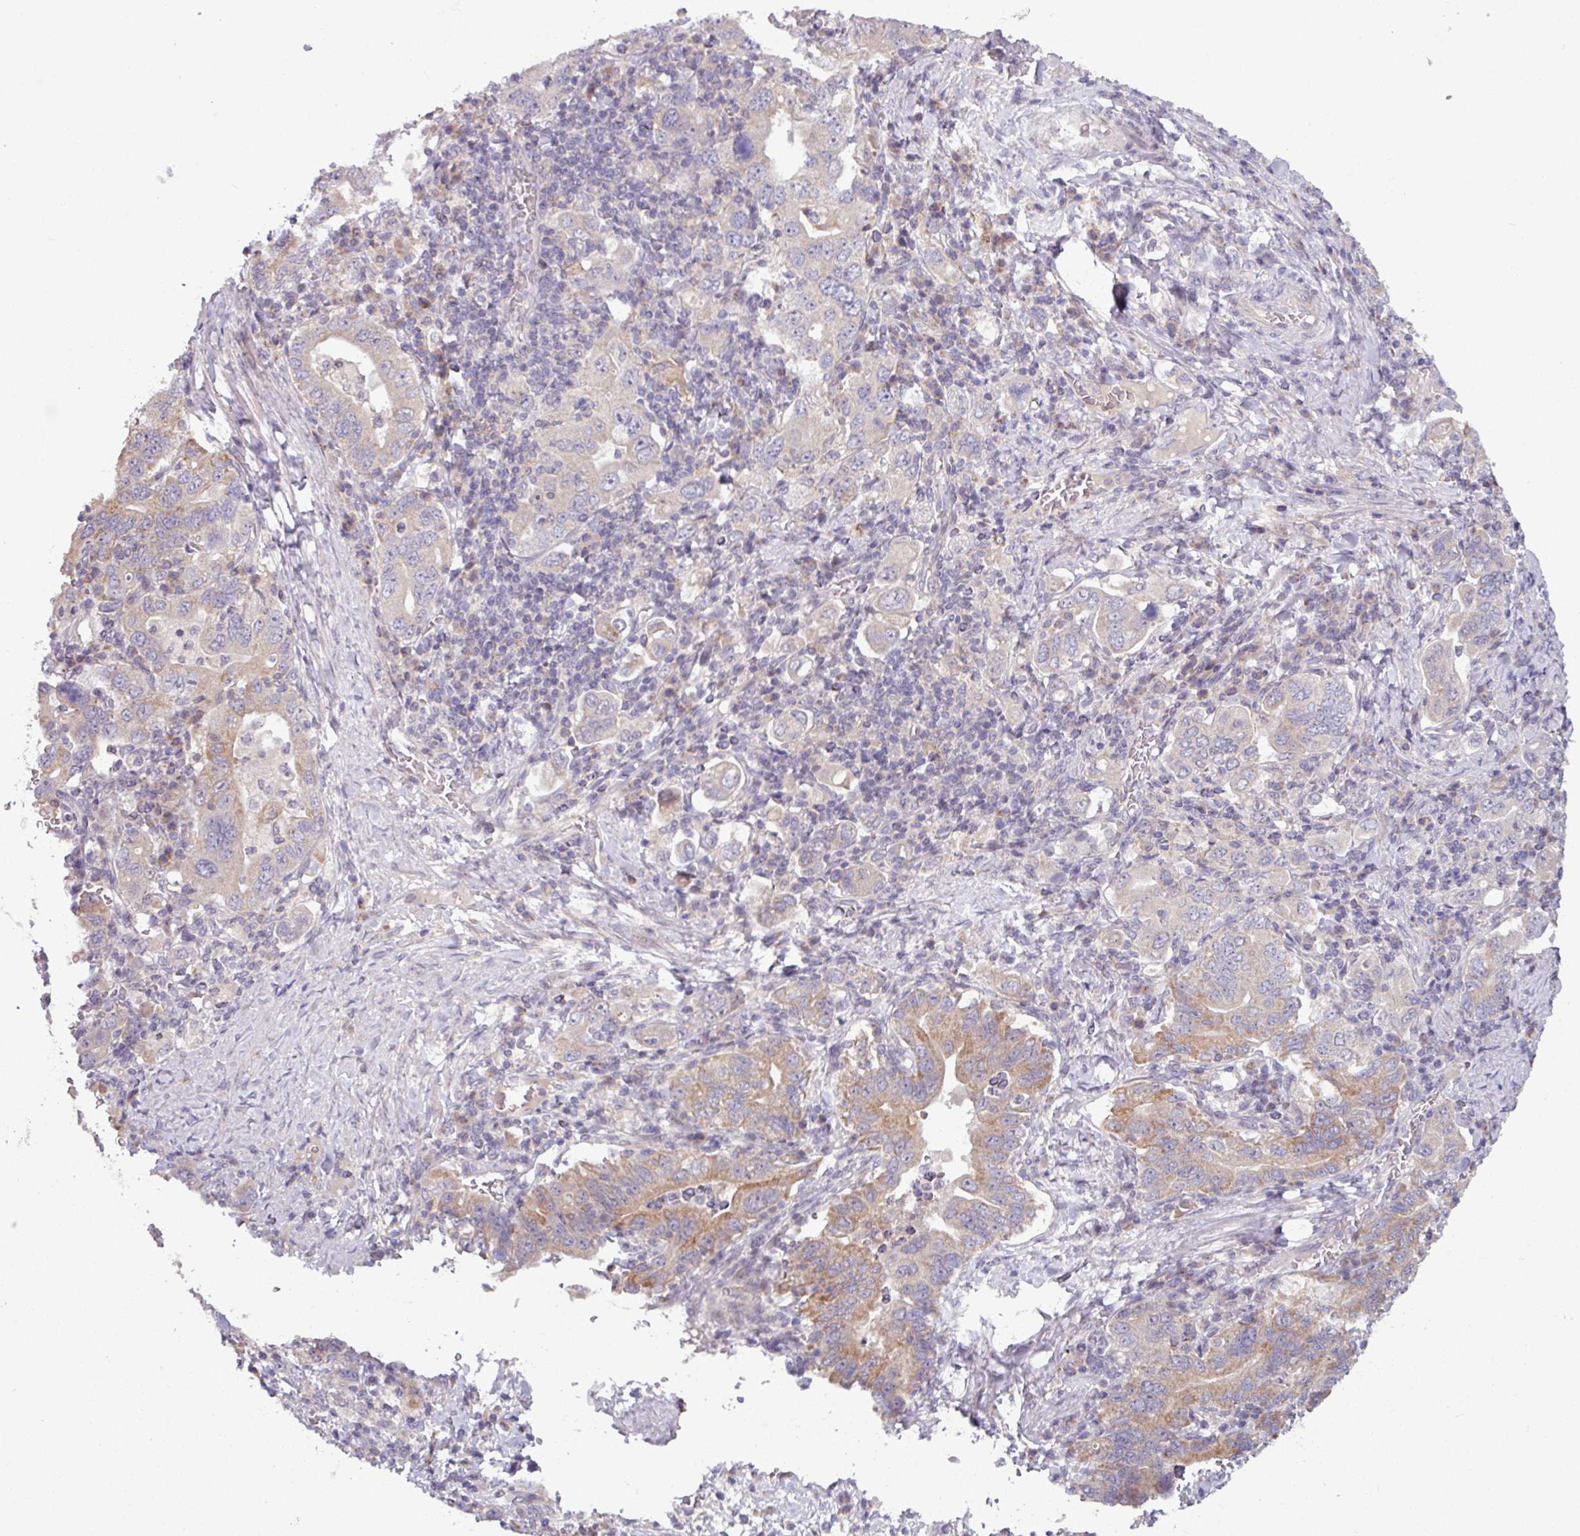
{"staining": {"intensity": "weak", "quantity": "25%-75%", "location": "cytoplasmic/membranous"}, "tissue": "stomach cancer", "cell_type": "Tumor cells", "image_type": "cancer", "snomed": [{"axis": "morphology", "description": "Adenocarcinoma, NOS"}, {"axis": "topography", "description": "Stomach, upper"}, {"axis": "topography", "description": "Stomach"}], "caption": "Brown immunohistochemical staining in human stomach cancer displays weak cytoplasmic/membranous positivity in about 25%-75% of tumor cells.", "gene": "OGFOD3", "patient": {"sex": "male", "age": 62}}